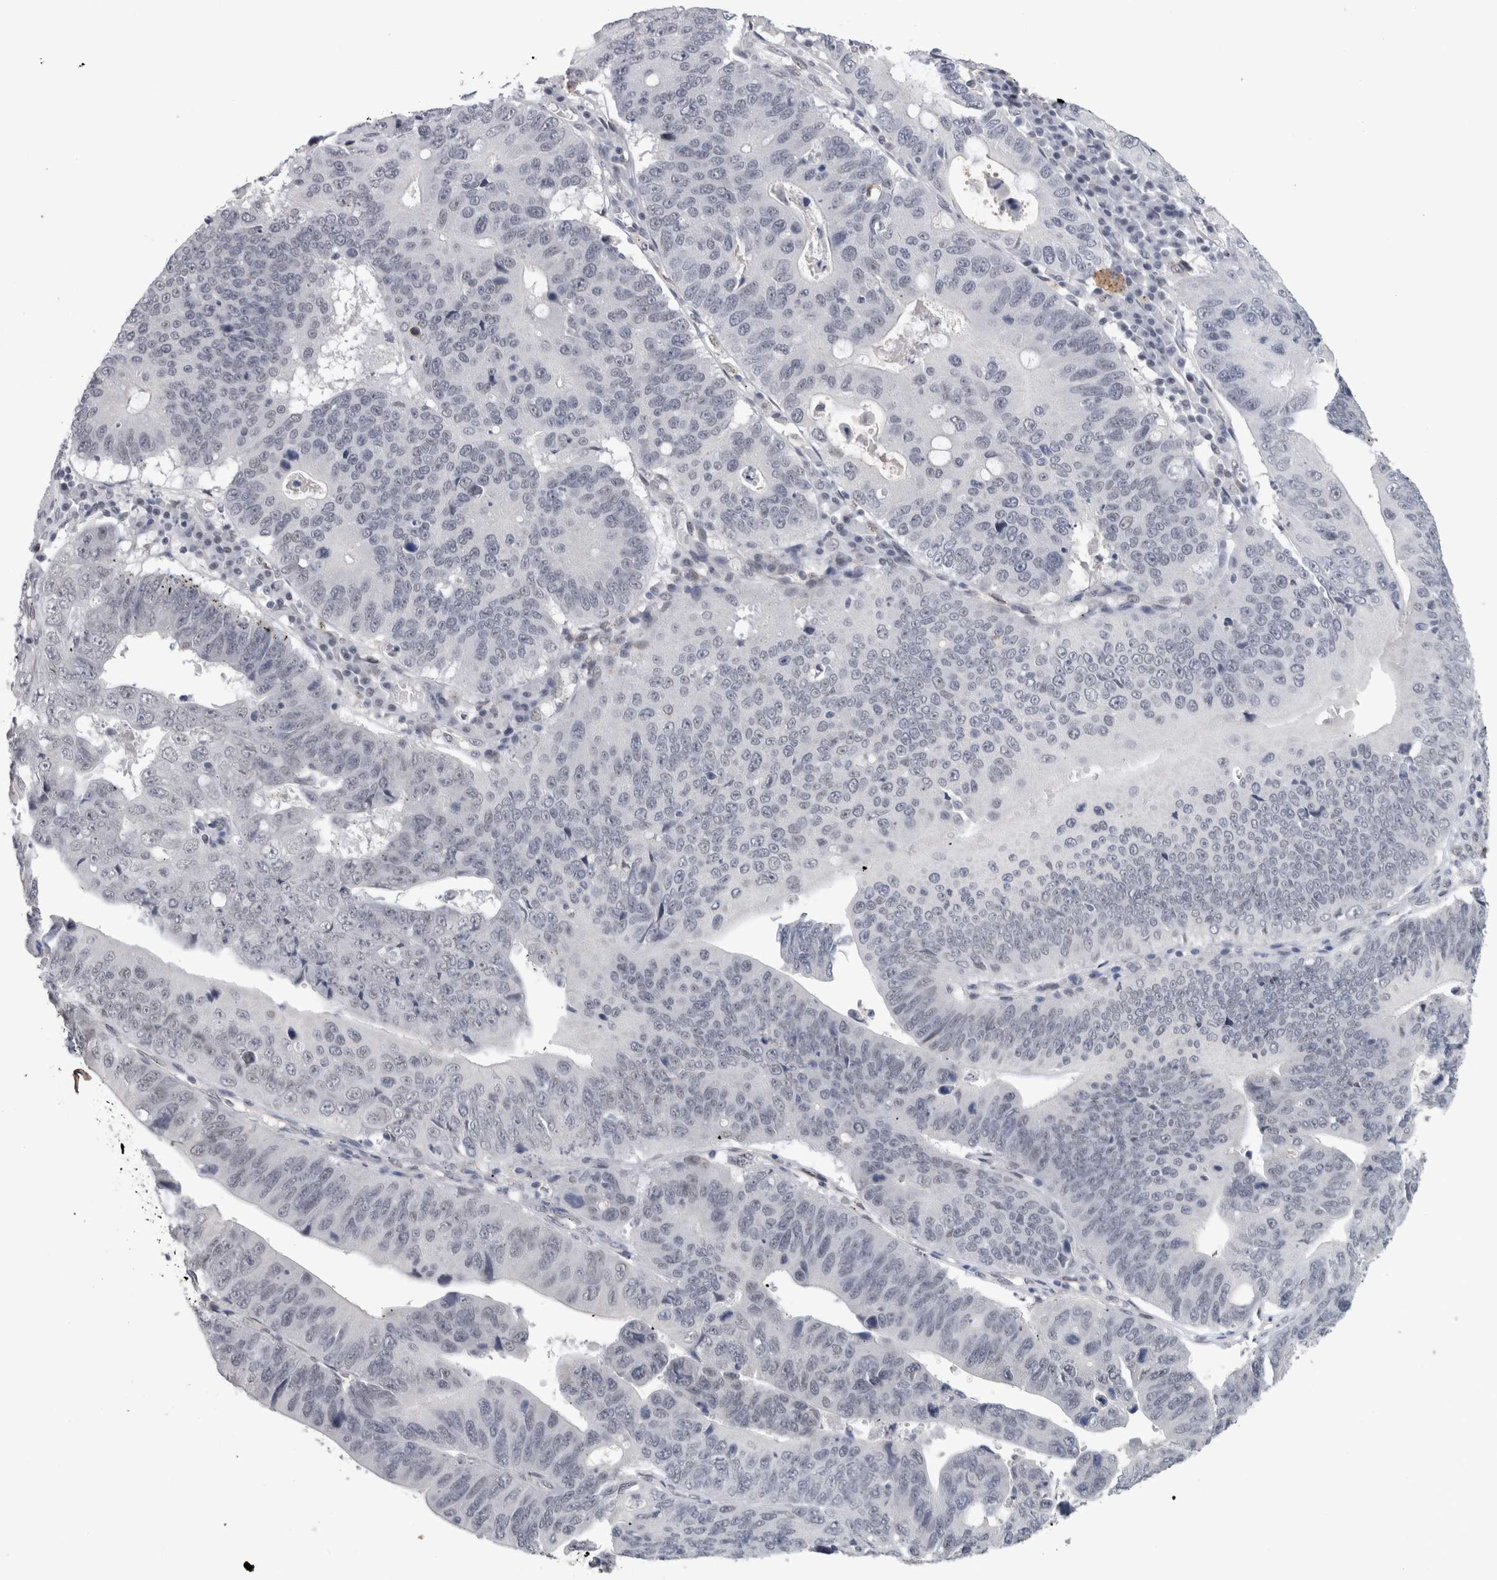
{"staining": {"intensity": "negative", "quantity": "none", "location": "none"}, "tissue": "stomach cancer", "cell_type": "Tumor cells", "image_type": "cancer", "snomed": [{"axis": "morphology", "description": "Adenocarcinoma, NOS"}, {"axis": "topography", "description": "Stomach"}], "caption": "Histopathology image shows no significant protein positivity in tumor cells of adenocarcinoma (stomach).", "gene": "PRXL2A", "patient": {"sex": "male", "age": 59}}